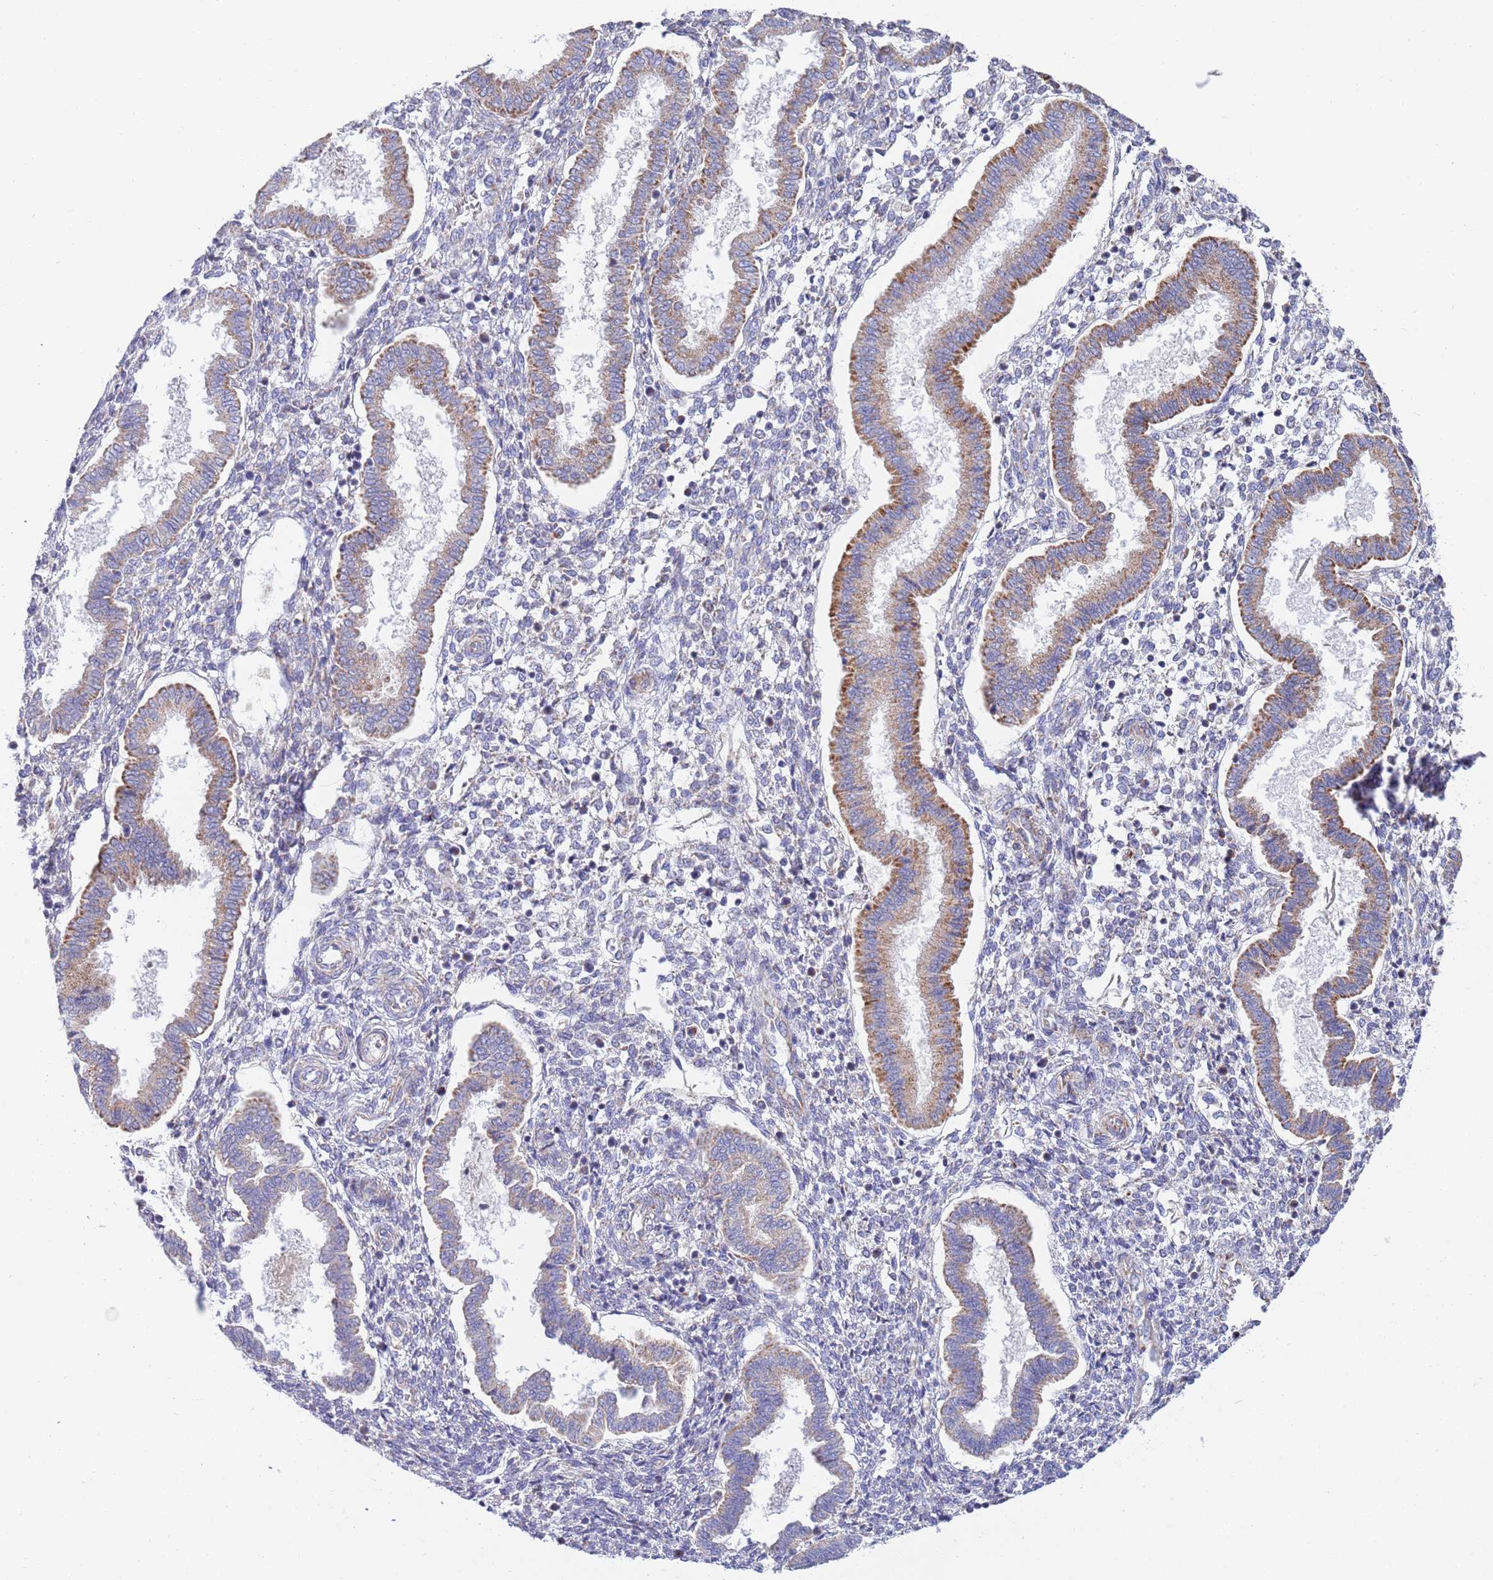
{"staining": {"intensity": "negative", "quantity": "none", "location": "none"}, "tissue": "endometrium", "cell_type": "Cells in endometrial stroma", "image_type": "normal", "snomed": [{"axis": "morphology", "description": "Normal tissue, NOS"}, {"axis": "topography", "description": "Endometrium"}], "caption": "A high-resolution histopathology image shows immunohistochemistry (IHC) staining of benign endometrium, which demonstrates no significant positivity in cells in endometrial stroma.", "gene": "EMC8", "patient": {"sex": "female", "age": 24}}